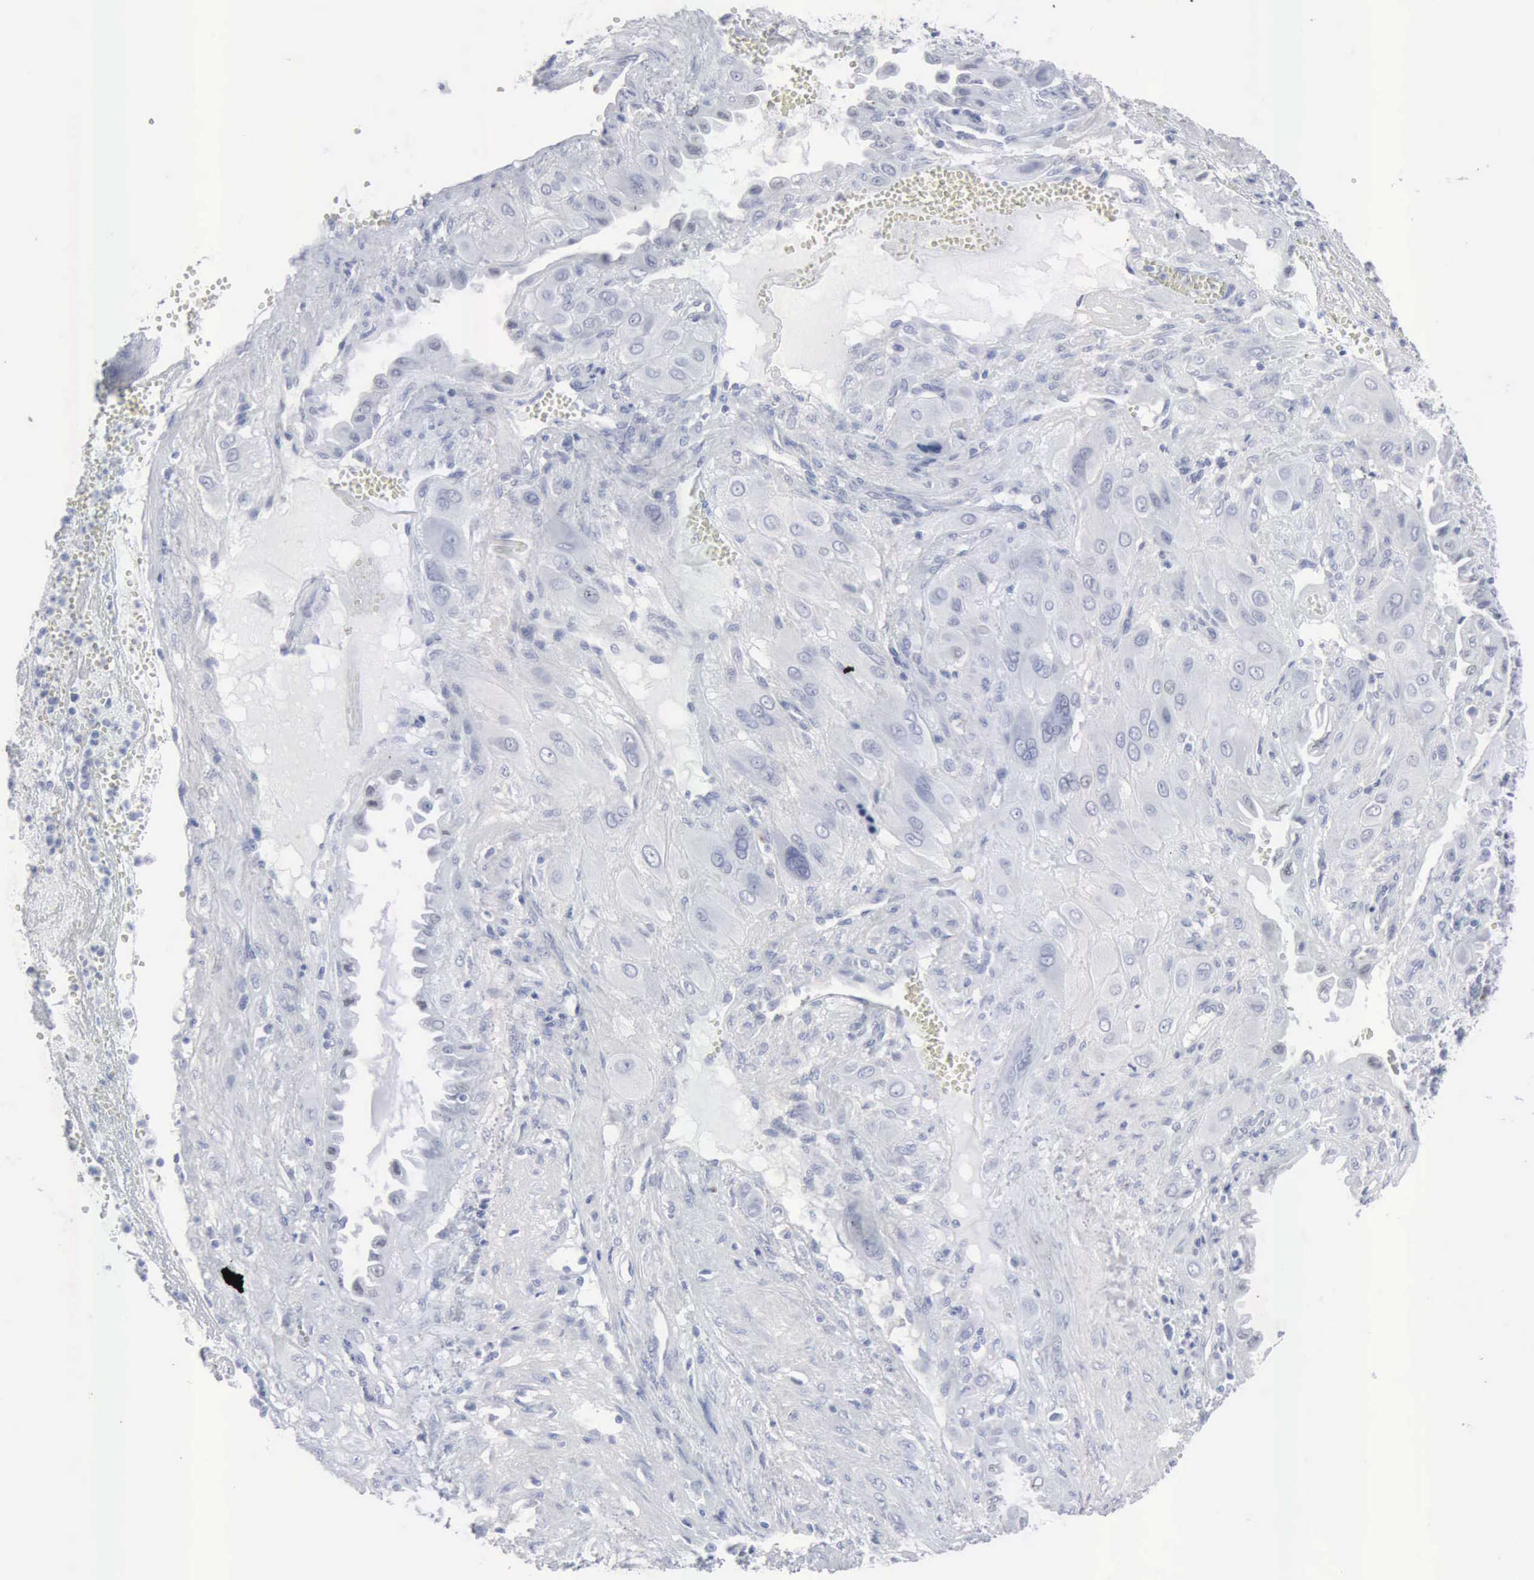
{"staining": {"intensity": "negative", "quantity": "none", "location": "none"}, "tissue": "cervical cancer", "cell_type": "Tumor cells", "image_type": "cancer", "snomed": [{"axis": "morphology", "description": "Squamous cell carcinoma, NOS"}, {"axis": "topography", "description": "Cervix"}], "caption": "Cervical cancer stained for a protein using immunohistochemistry shows no positivity tumor cells.", "gene": "GLA", "patient": {"sex": "female", "age": 34}}